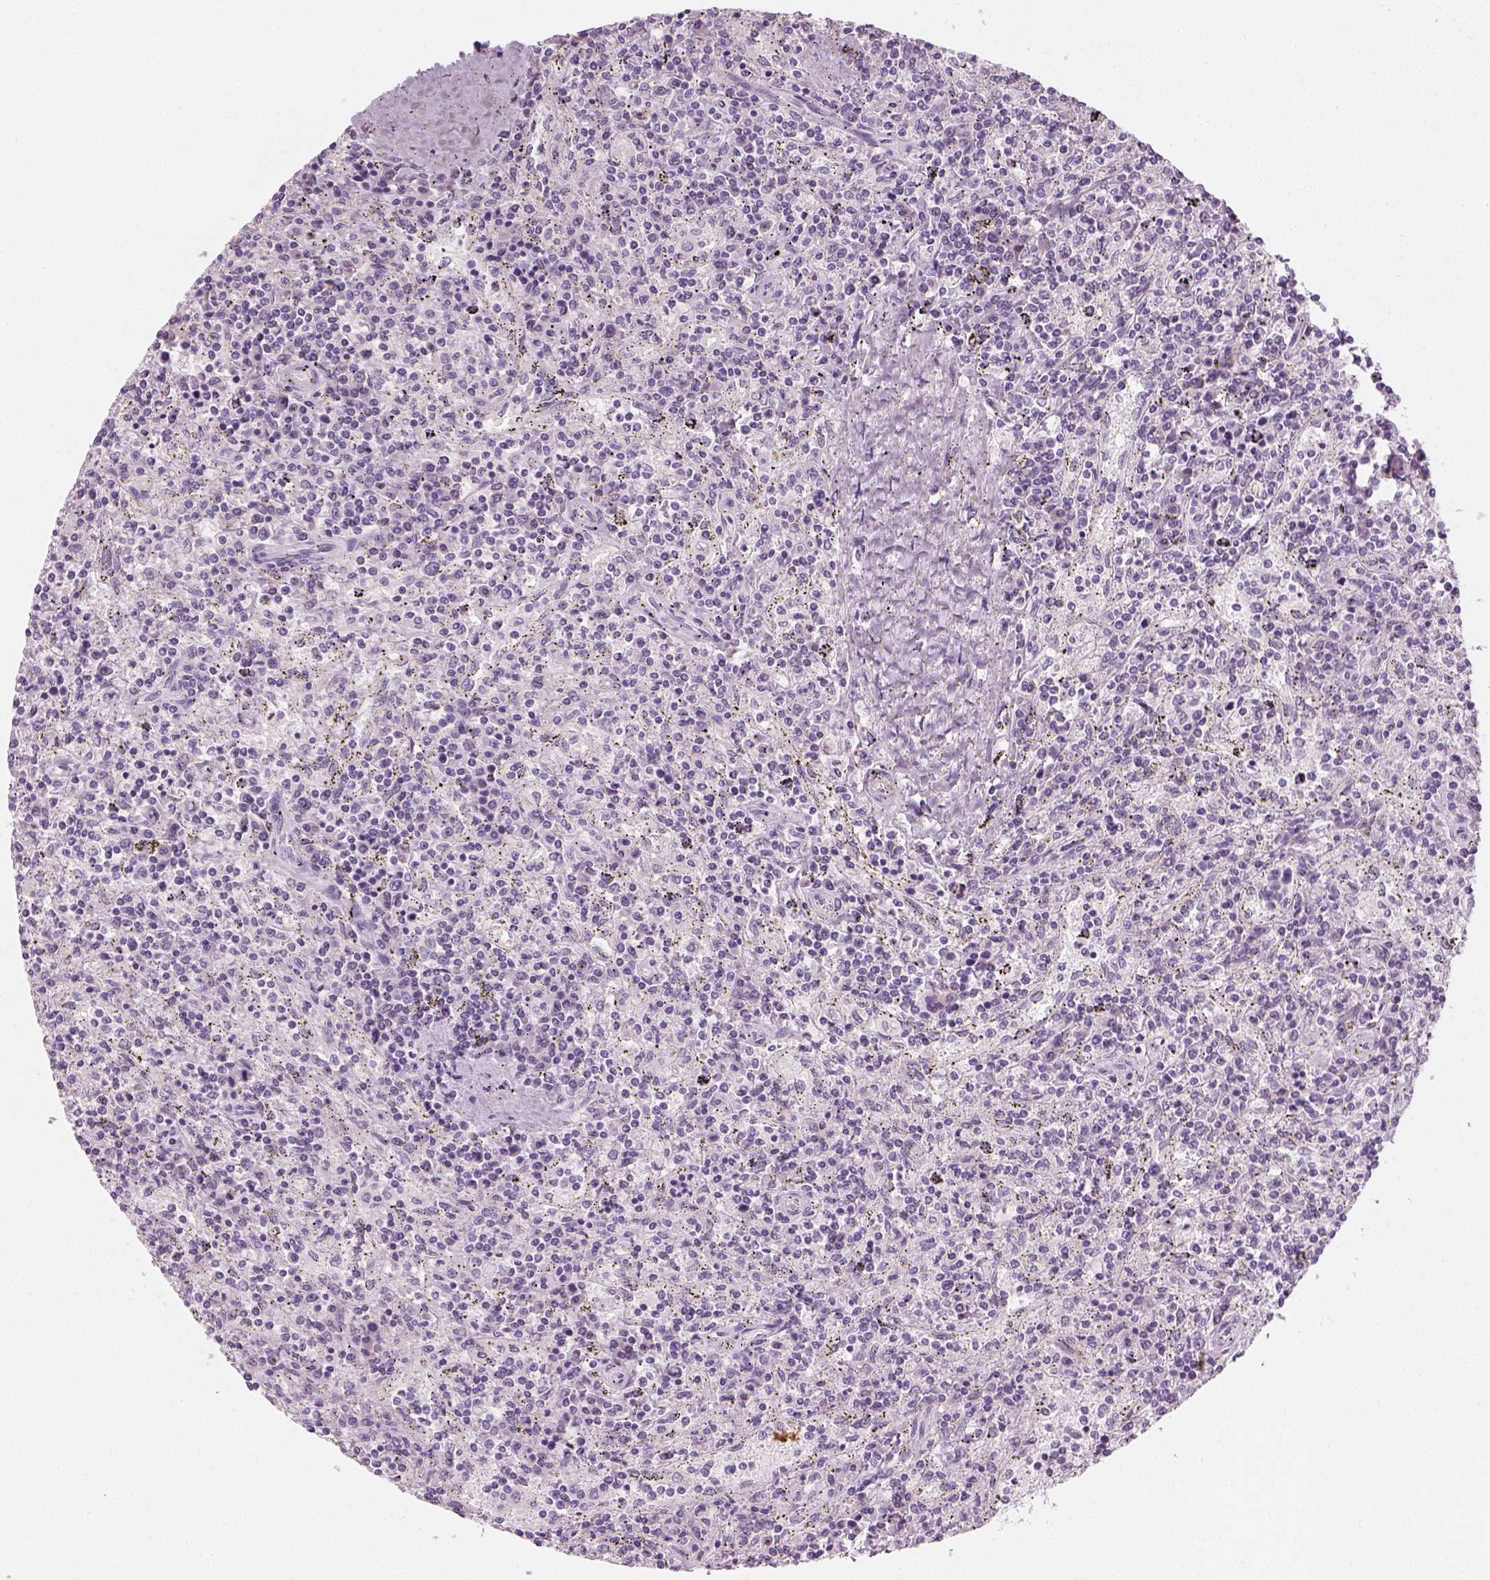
{"staining": {"intensity": "negative", "quantity": "none", "location": "none"}, "tissue": "lymphoma", "cell_type": "Tumor cells", "image_type": "cancer", "snomed": [{"axis": "morphology", "description": "Malignant lymphoma, non-Hodgkin's type, Low grade"}, {"axis": "topography", "description": "Spleen"}], "caption": "High power microscopy micrograph of an IHC histopathology image of low-grade malignant lymphoma, non-Hodgkin's type, revealing no significant positivity in tumor cells.", "gene": "TH", "patient": {"sex": "male", "age": 62}}